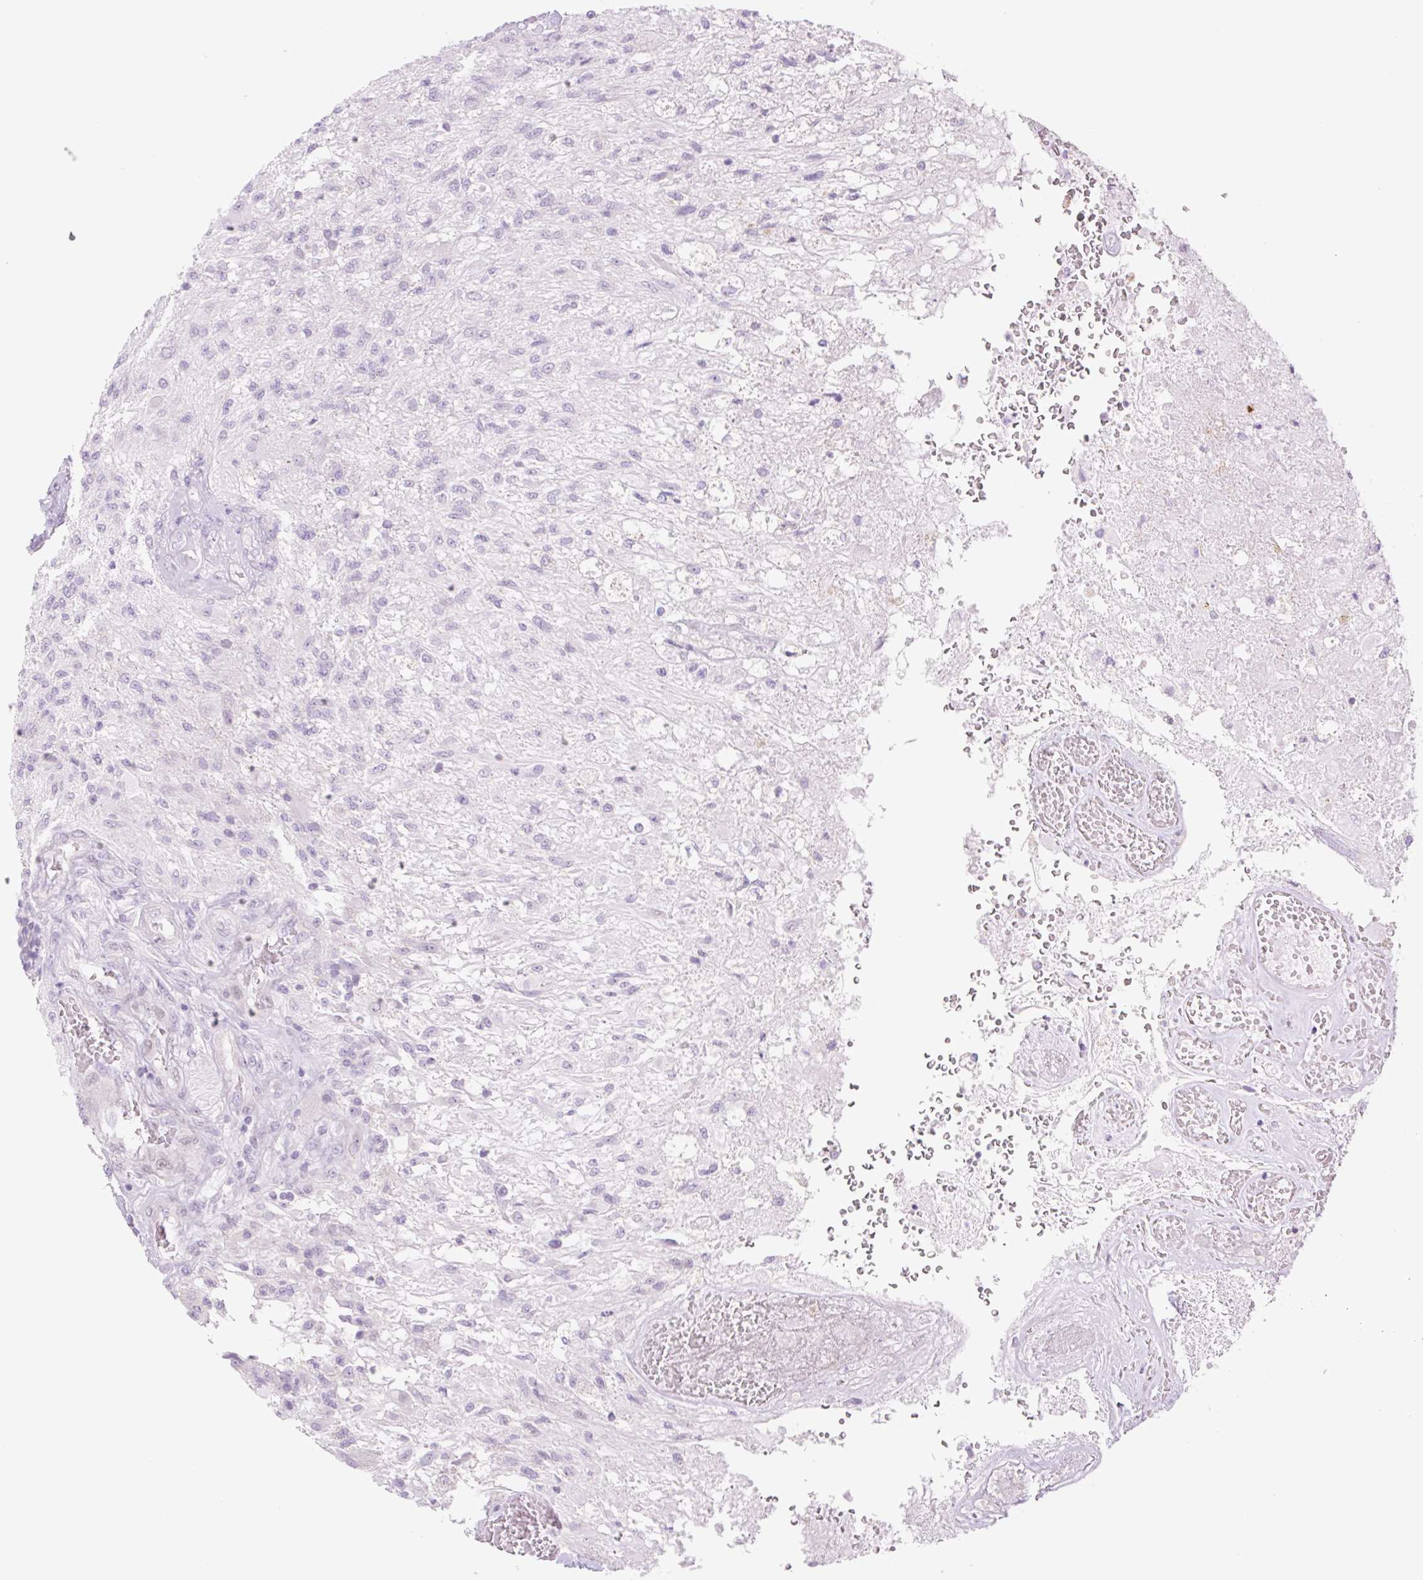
{"staining": {"intensity": "negative", "quantity": "none", "location": "none"}, "tissue": "glioma", "cell_type": "Tumor cells", "image_type": "cancer", "snomed": [{"axis": "morphology", "description": "Glioma, malignant, High grade"}, {"axis": "topography", "description": "Brain"}], "caption": "There is no significant expression in tumor cells of malignant glioma (high-grade).", "gene": "TBX15", "patient": {"sex": "male", "age": 56}}